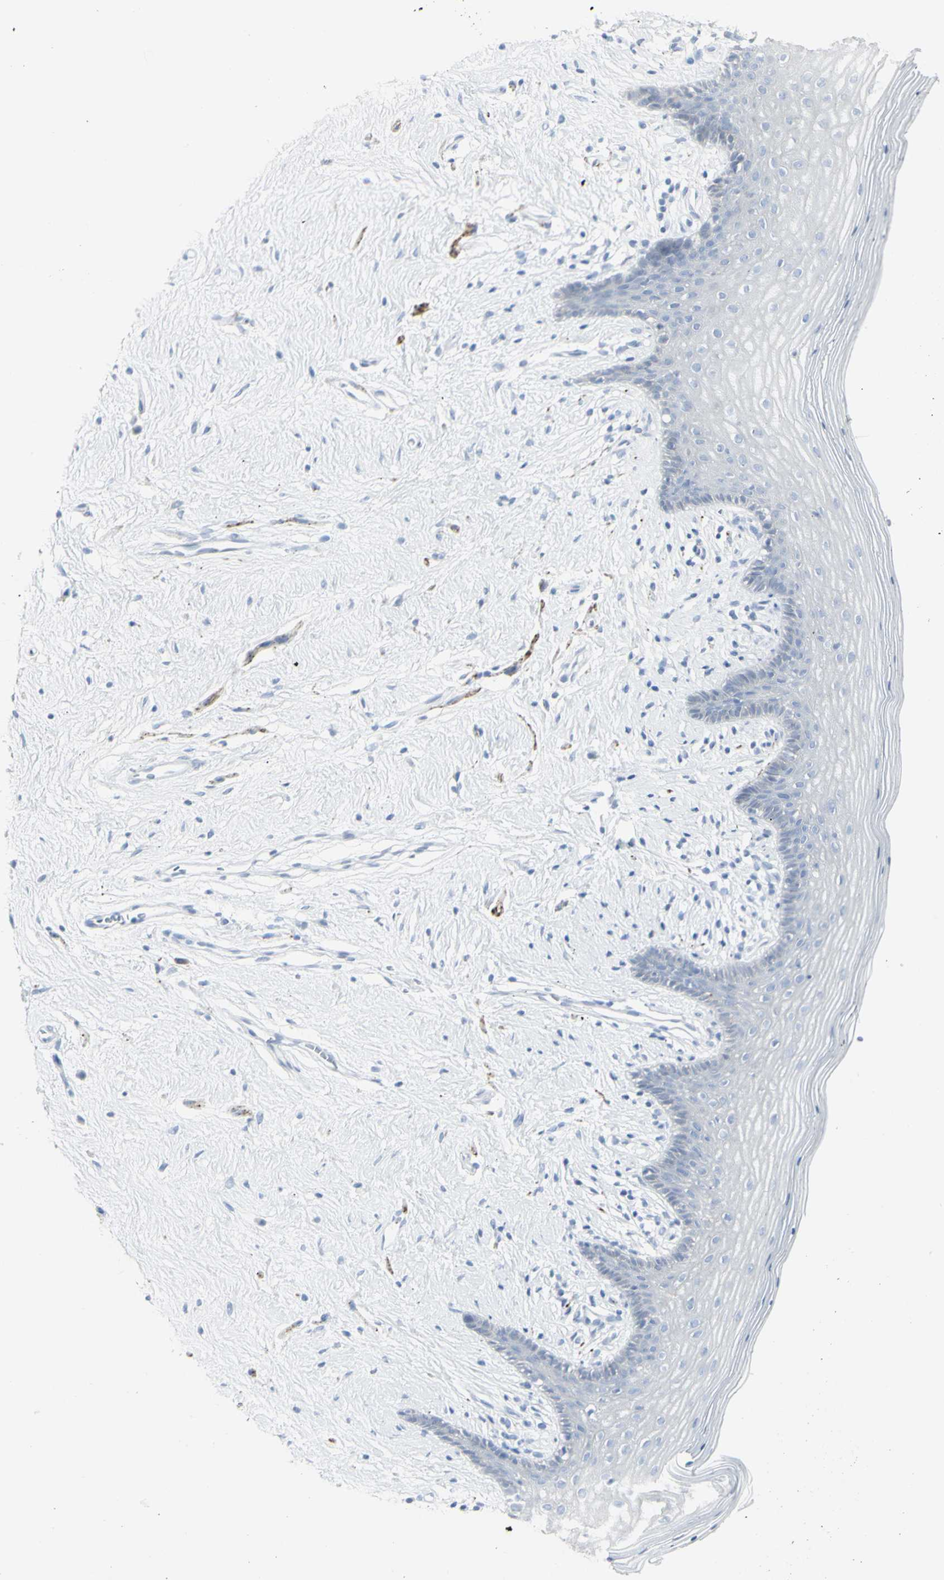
{"staining": {"intensity": "negative", "quantity": "none", "location": "none"}, "tissue": "vagina", "cell_type": "Squamous epithelial cells", "image_type": "normal", "snomed": [{"axis": "morphology", "description": "Normal tissue, NOS"}, {"axis": "topography", "description": "Vagina"}], "caption": "Immunohistochemistry image of normal vagina: human vagina stained with DAB (3,3'-diaminobenzidine) displays no significant protein expression in squamous epithelial cells.", "gene": "ENSG00000198211", "patient": {"sex": "female", "age": 44}}